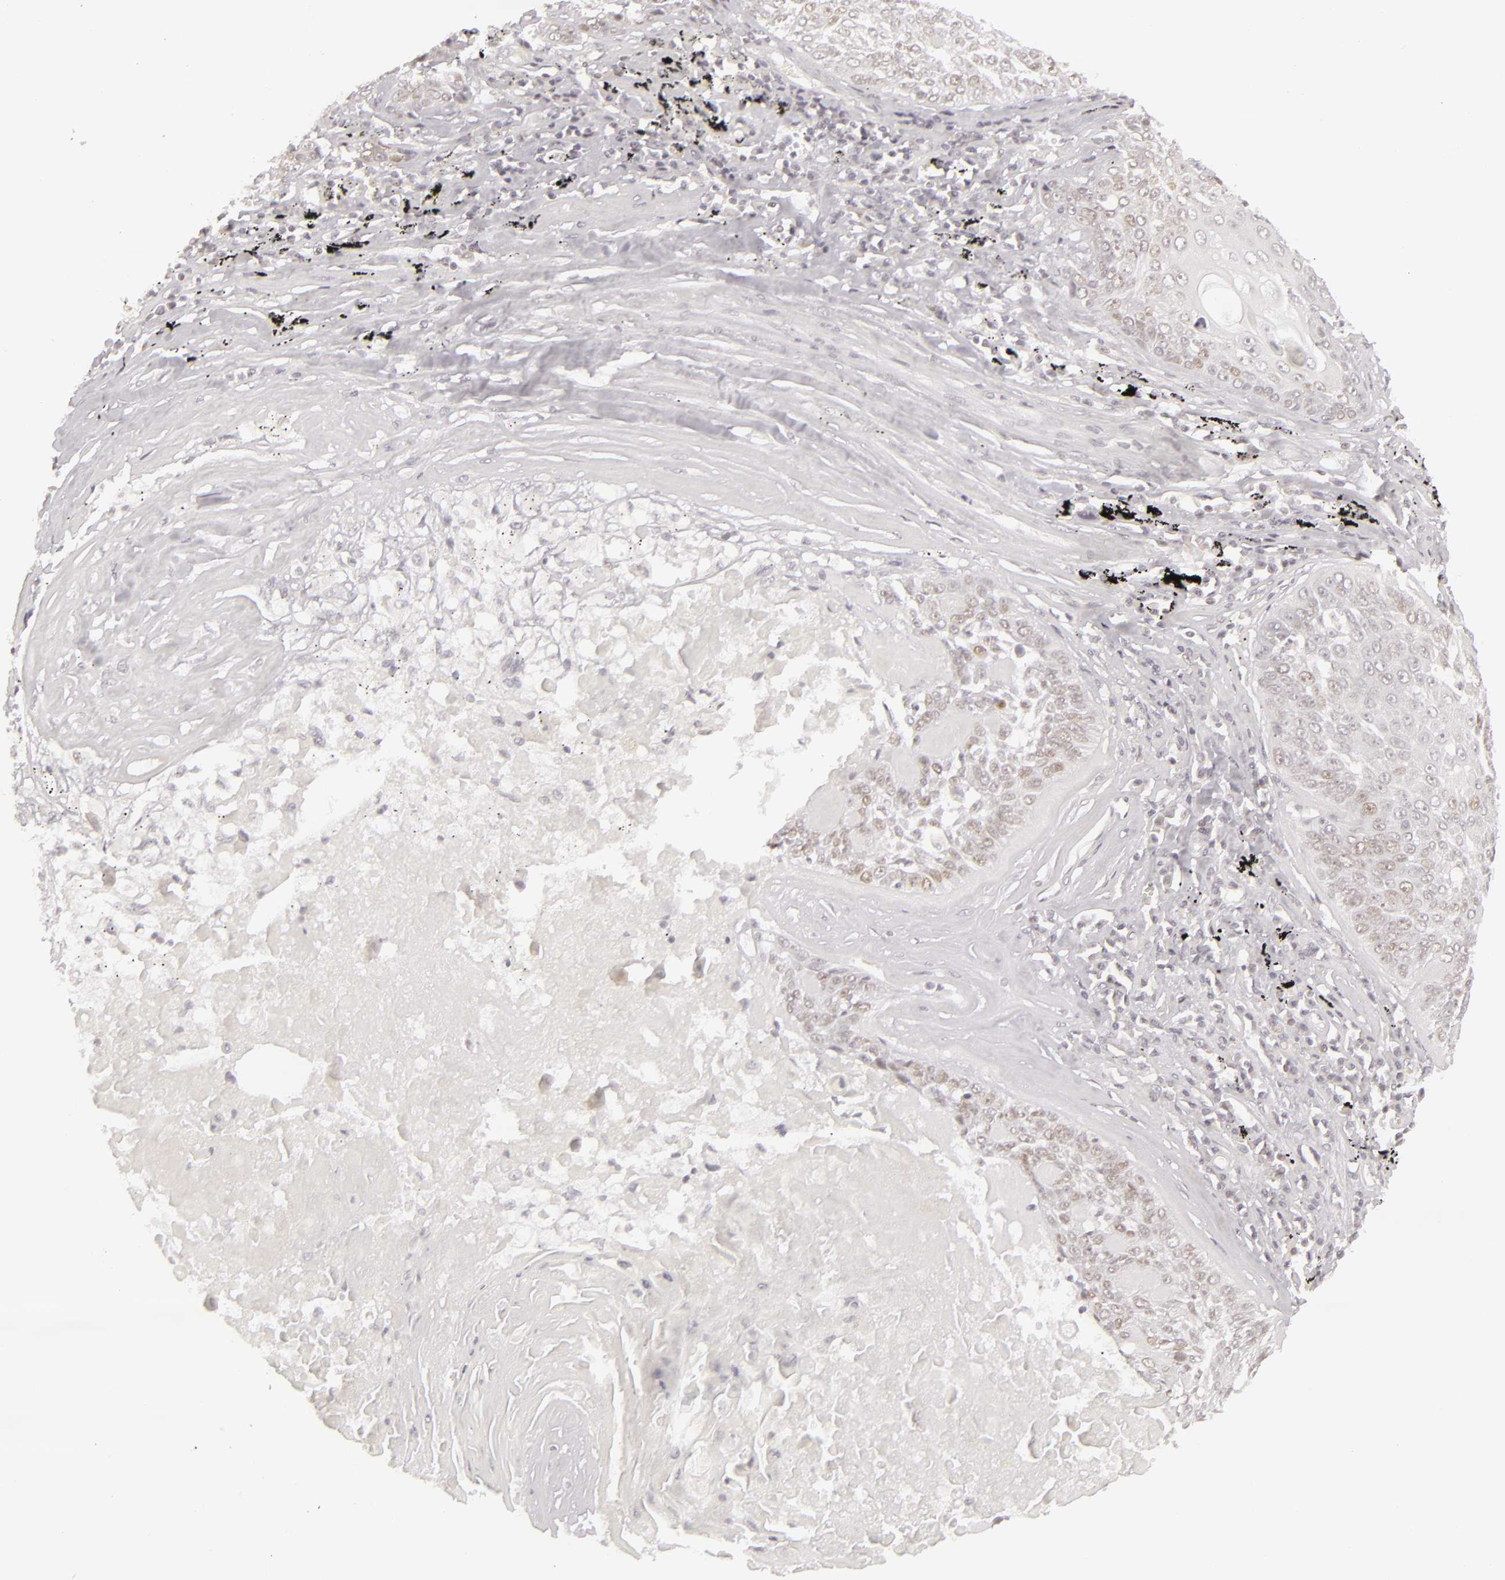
{"staining": {"intensity": "weak", "quantity": "25%-75%", "location": "none"}, "tissue": "lung cancer", "cell_type": "Tumor cells", "image_type": "cancer", "snomed": [{"axis": "morphology", "description": "Adenocarcinoma, NOS"}, {"axis": "topography", "description": "Lung"}], "caption": "Approximately 25%-75% of tumor cells in lung cancer demonstrate weak None protein expression as visualized by brown immunohistochemical staining.", "gene": "SIX1", "patient": {"sex": "male", "age": 60}}